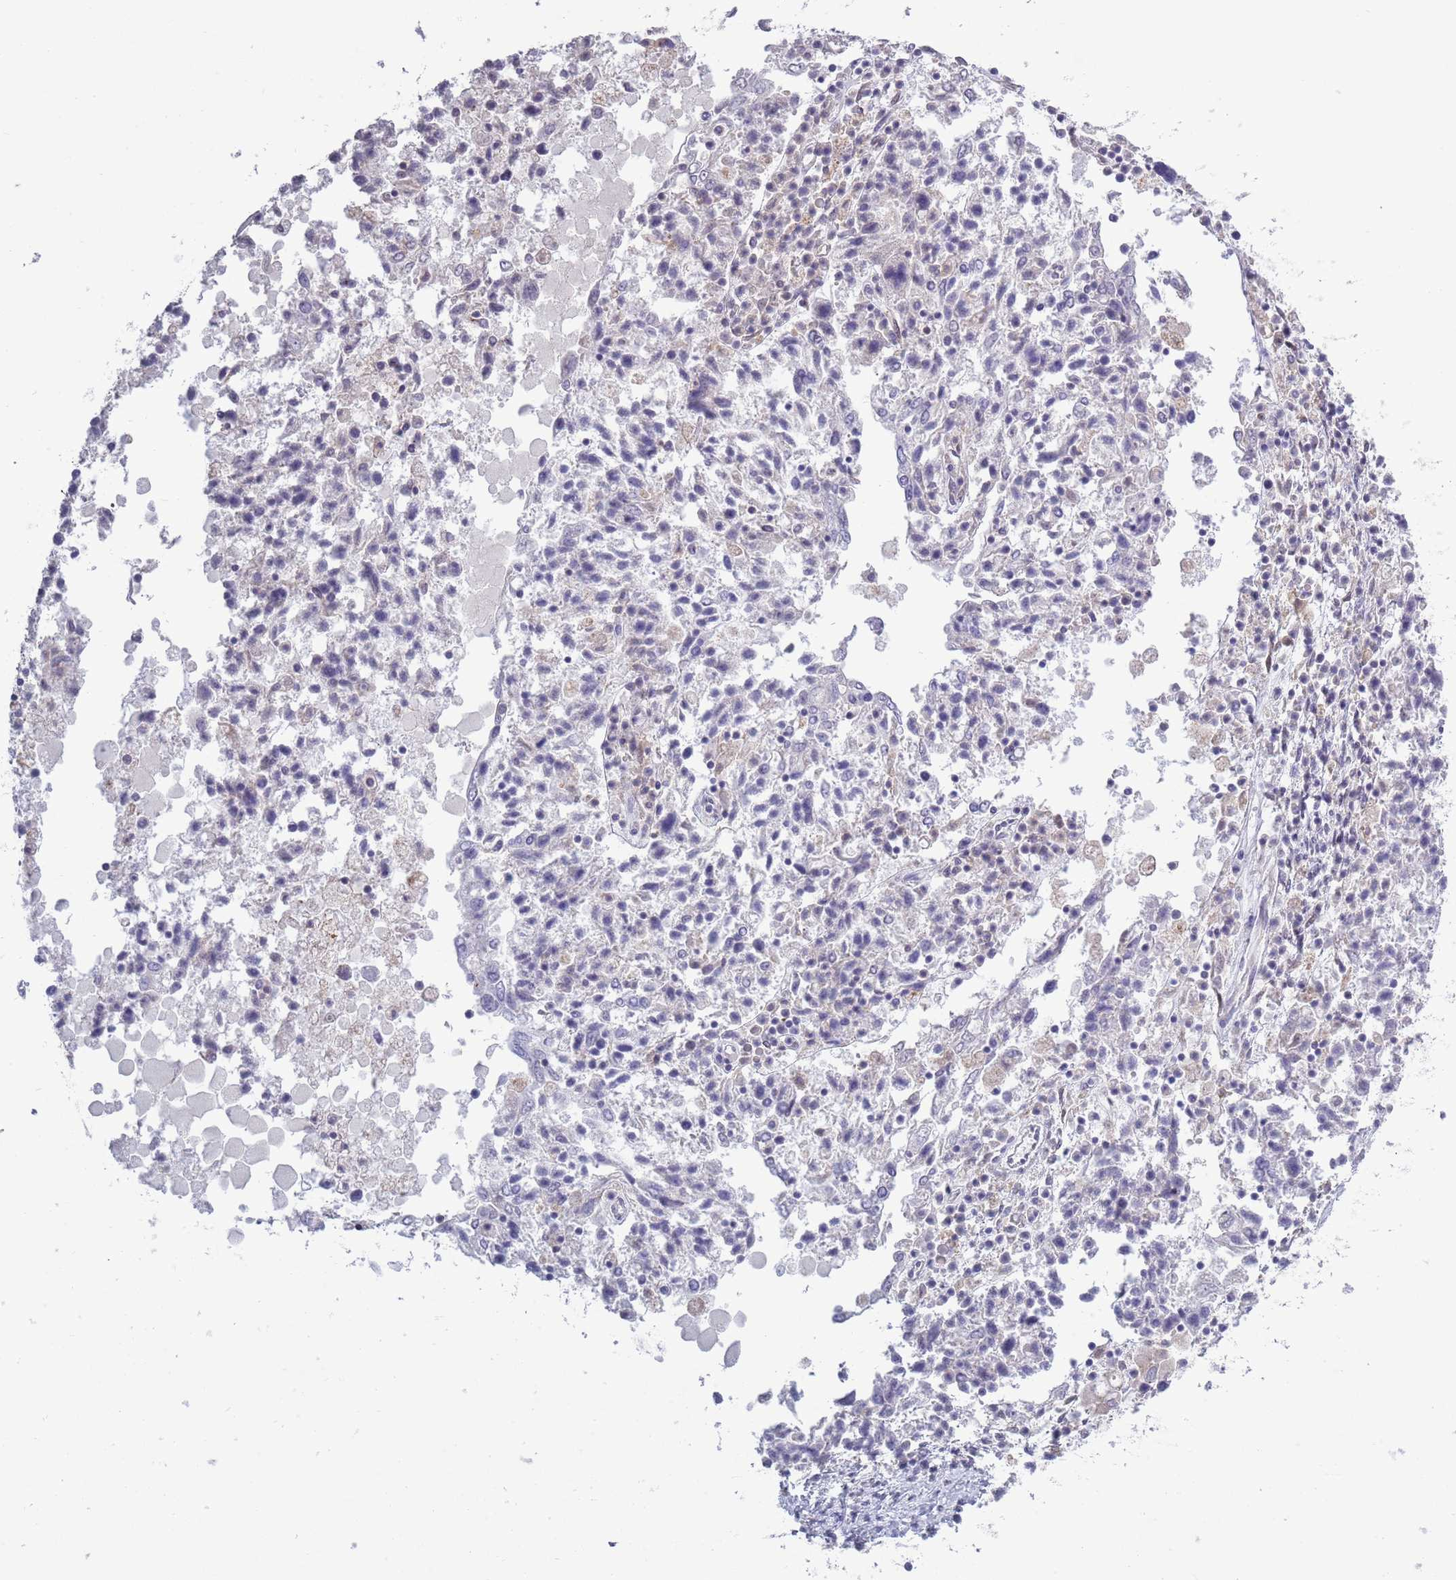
{"staining": {"intensity": "negative", "quantity": "none", "location": "none"}, "tissue": "ovarian cancer", "cell_type": "Tumor cells", "image_type": "cancer", "snomed": [{"axis": "morphology", "description": "Carcinoma, endometroid"}, {"axis": "topography", "description": "Ovary"}], "caption": "Histopathology image shows no protein expression in tumor cells of ovarian endometroid carcinoma tissue. (Brightfield microscopy of DAB (3,3'-diaminobenzidine) IHC at high magnification).", "gene": "ACSBG1", "patient": {"sex": "female", "age": 62}}